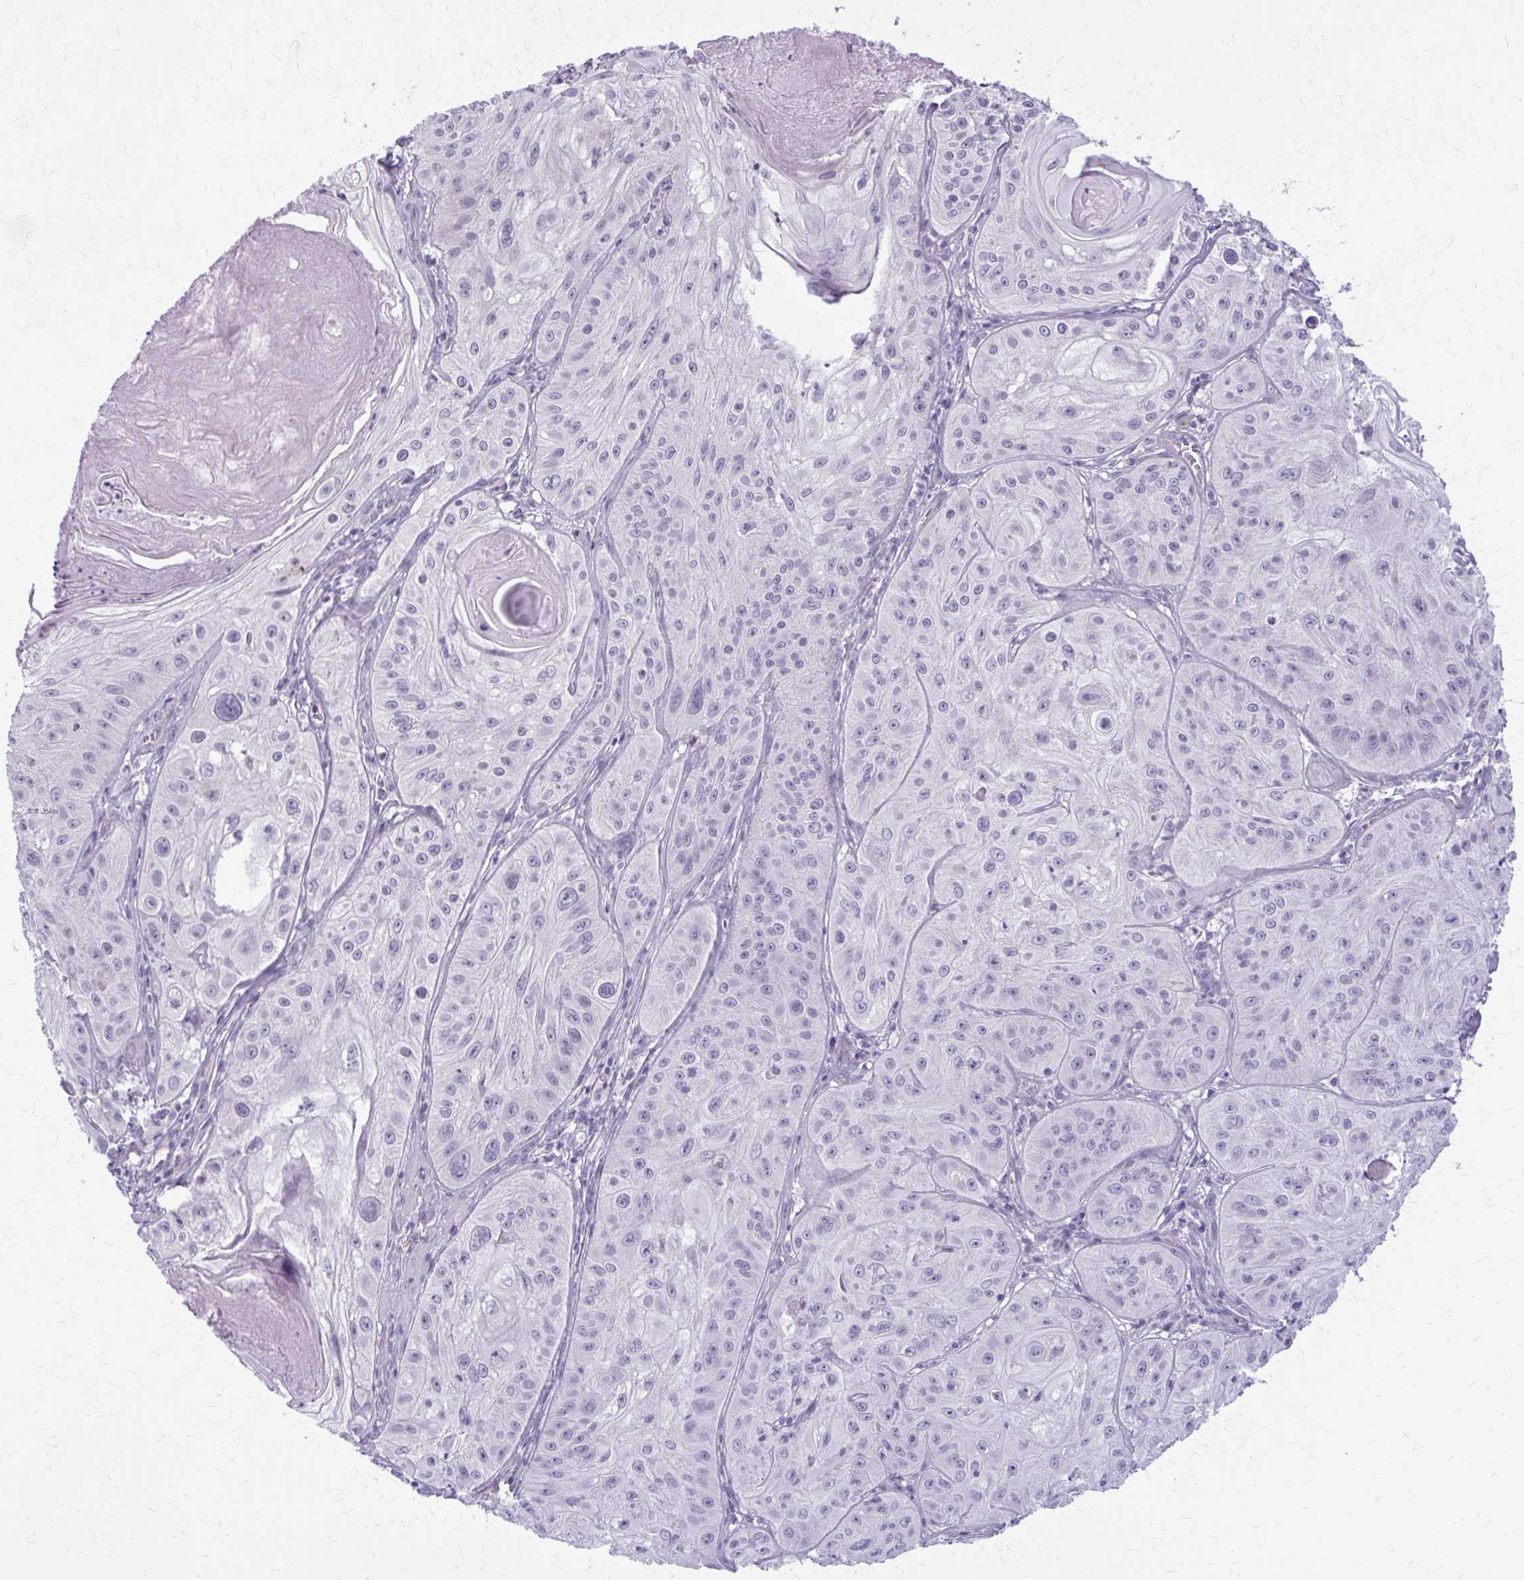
{"staining": {"intensity": "negative", "quantity": "none", "location": "none"}, "tissue": "skin cancer", "cell_type": "Tumor cells", "image_type": "cancer", "snomed": [{"axis": "morphology", "description": "Squamous cell carcinoma, NOS"}, {"axis": "topography", "description": "Skin"}], "caption": "This is an IHC micrograph of squamous cell carcinoma (skin). There is no positivity in tumor cells.", "gene": "CD38", "patient": {"sex": "male", "age": 85}}